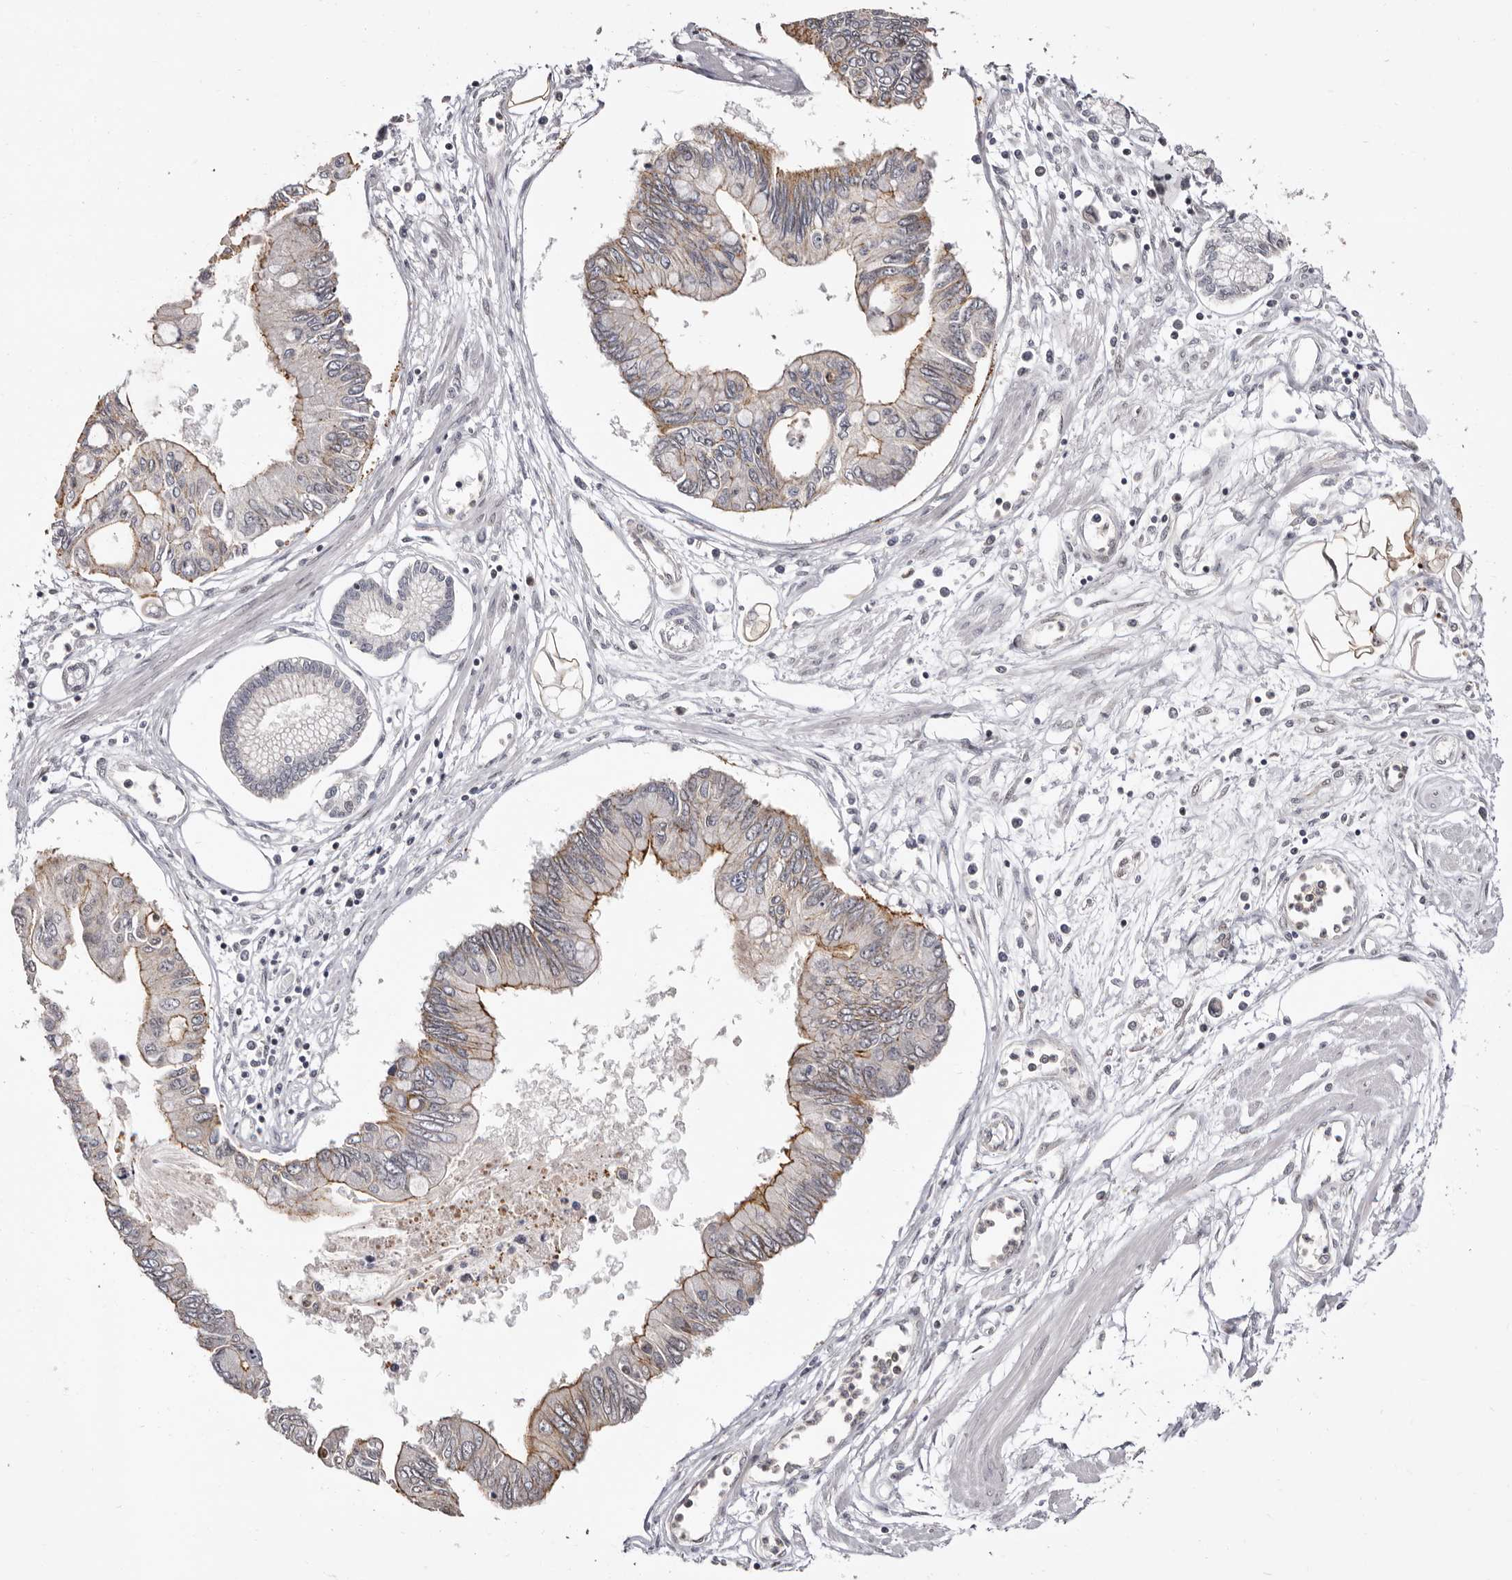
{"staining": {"intensity": "moderate", "quantity": "25%-75%", "location": "cytoplasmic/membranous"}, "tissue": "pancreatic cancer", "cell_type": "Tumor cells", "image_type": "cancer", "snomed": [{"axis": "morphology", "description": "Adenocarcinoma, NOS"}, {"axis": "topography", "description": "Pancreas"}], "caption": "Moderate cytoplasmic/membranous protein positivity is identified in about 25%-75% of tumor cells in pancreatic cancer (adenocarcinoma). The staining is performed using DAB (3,3'-diaminobenzidine) brown chromogen to label protein expression. The nuclei are counter-stained blue using hematoxylin.", "gene": "GLRX3", "patient": {"sex": "female", "age": 77}}